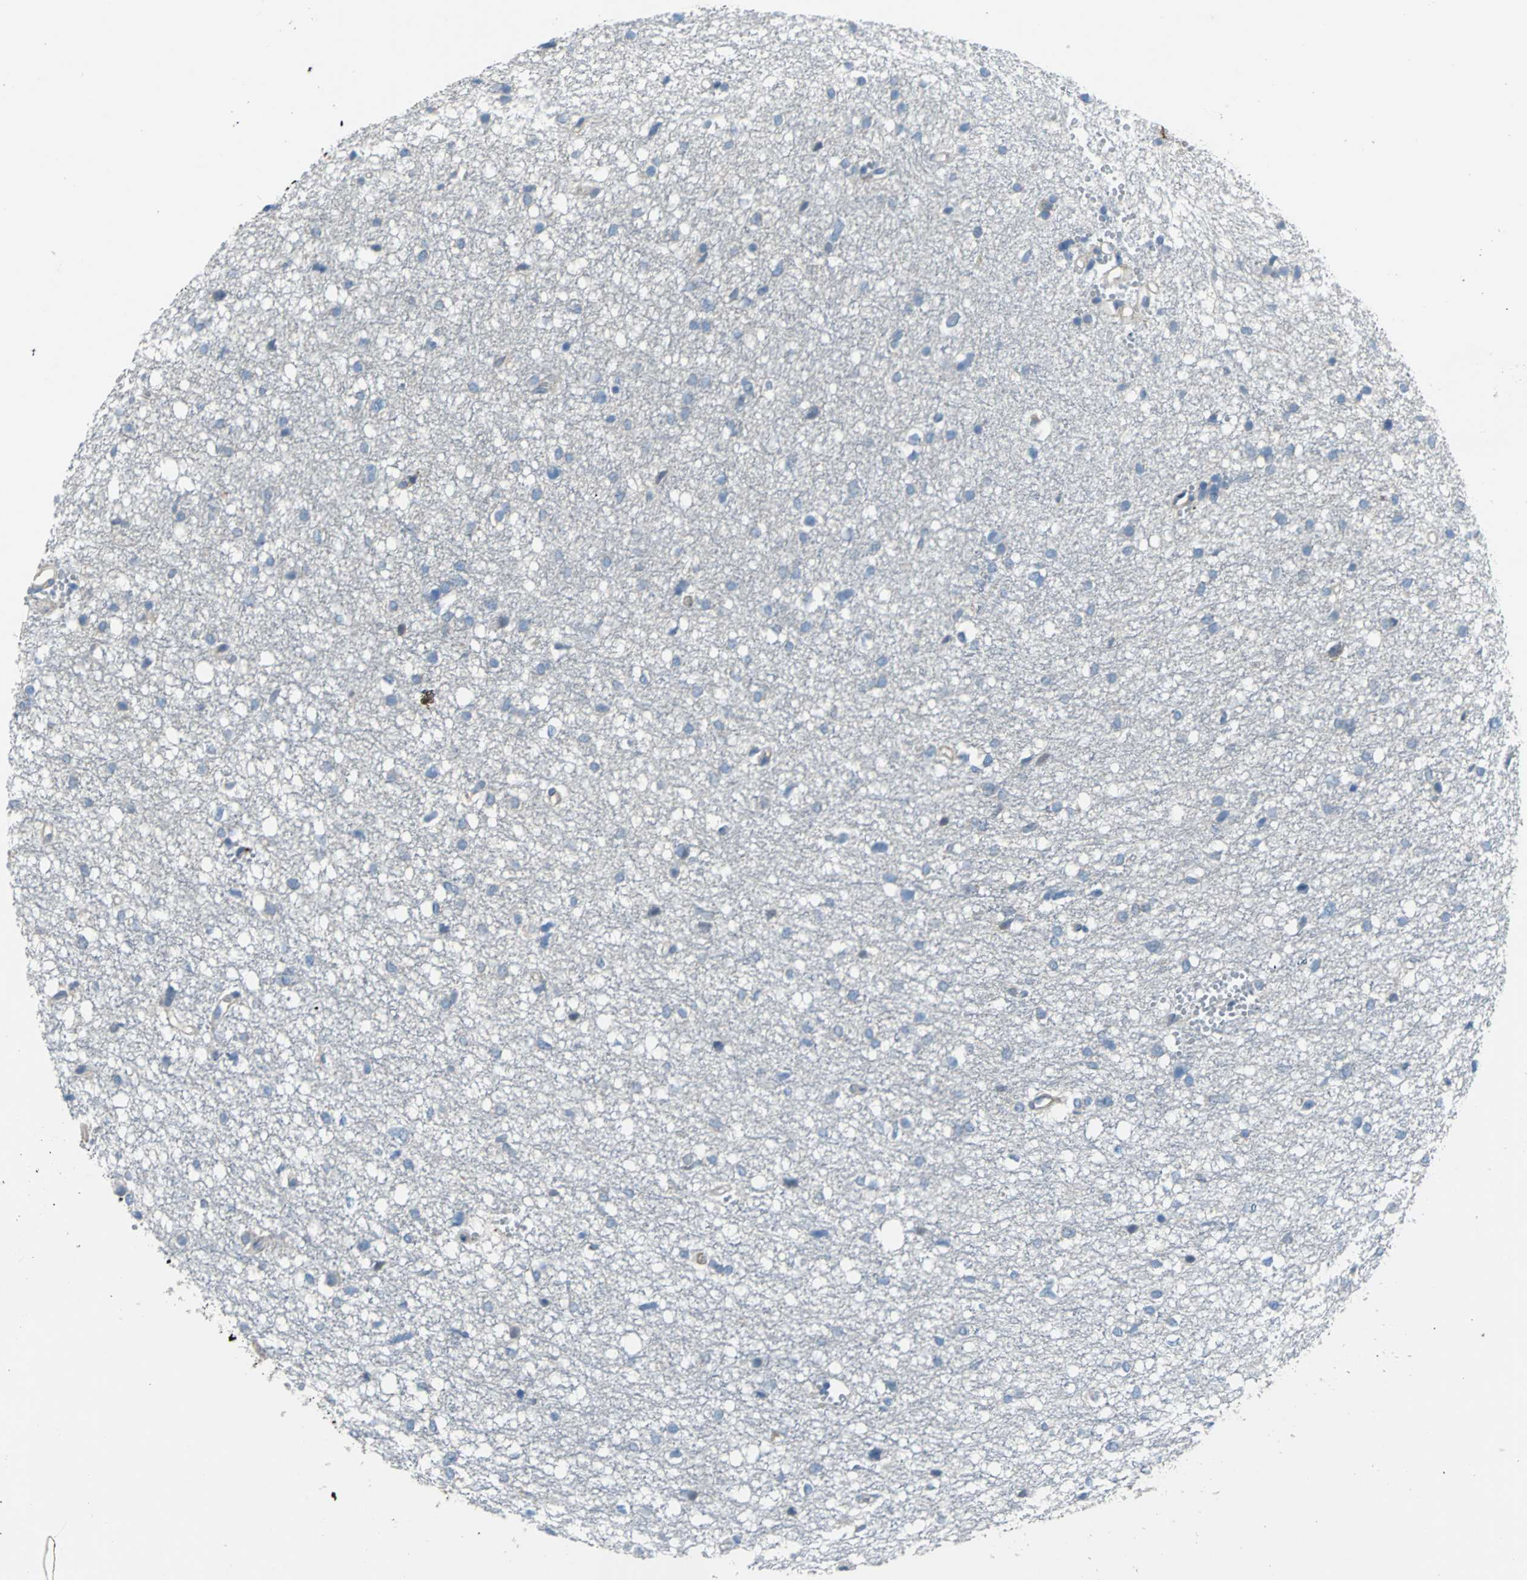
{"staining": {"intensity": "weak", "quantity": "<25%", "location": "cytoplasmic/membranous"}, "tissue": "glioma", "cell_type": "Tumor cells", "image_type": "cancer", "snomed": [{"axis": "morphology", "description": "Glioma, malignant, High grade"}, {"axis": "topography", "description": "Brain"}], "caption": "This is an IHC micrograph of high-grade glioma (malignant). There is no staining in tumor cells.", "gene": "SELP", "patient": {"sex": "female", "age": 59}}